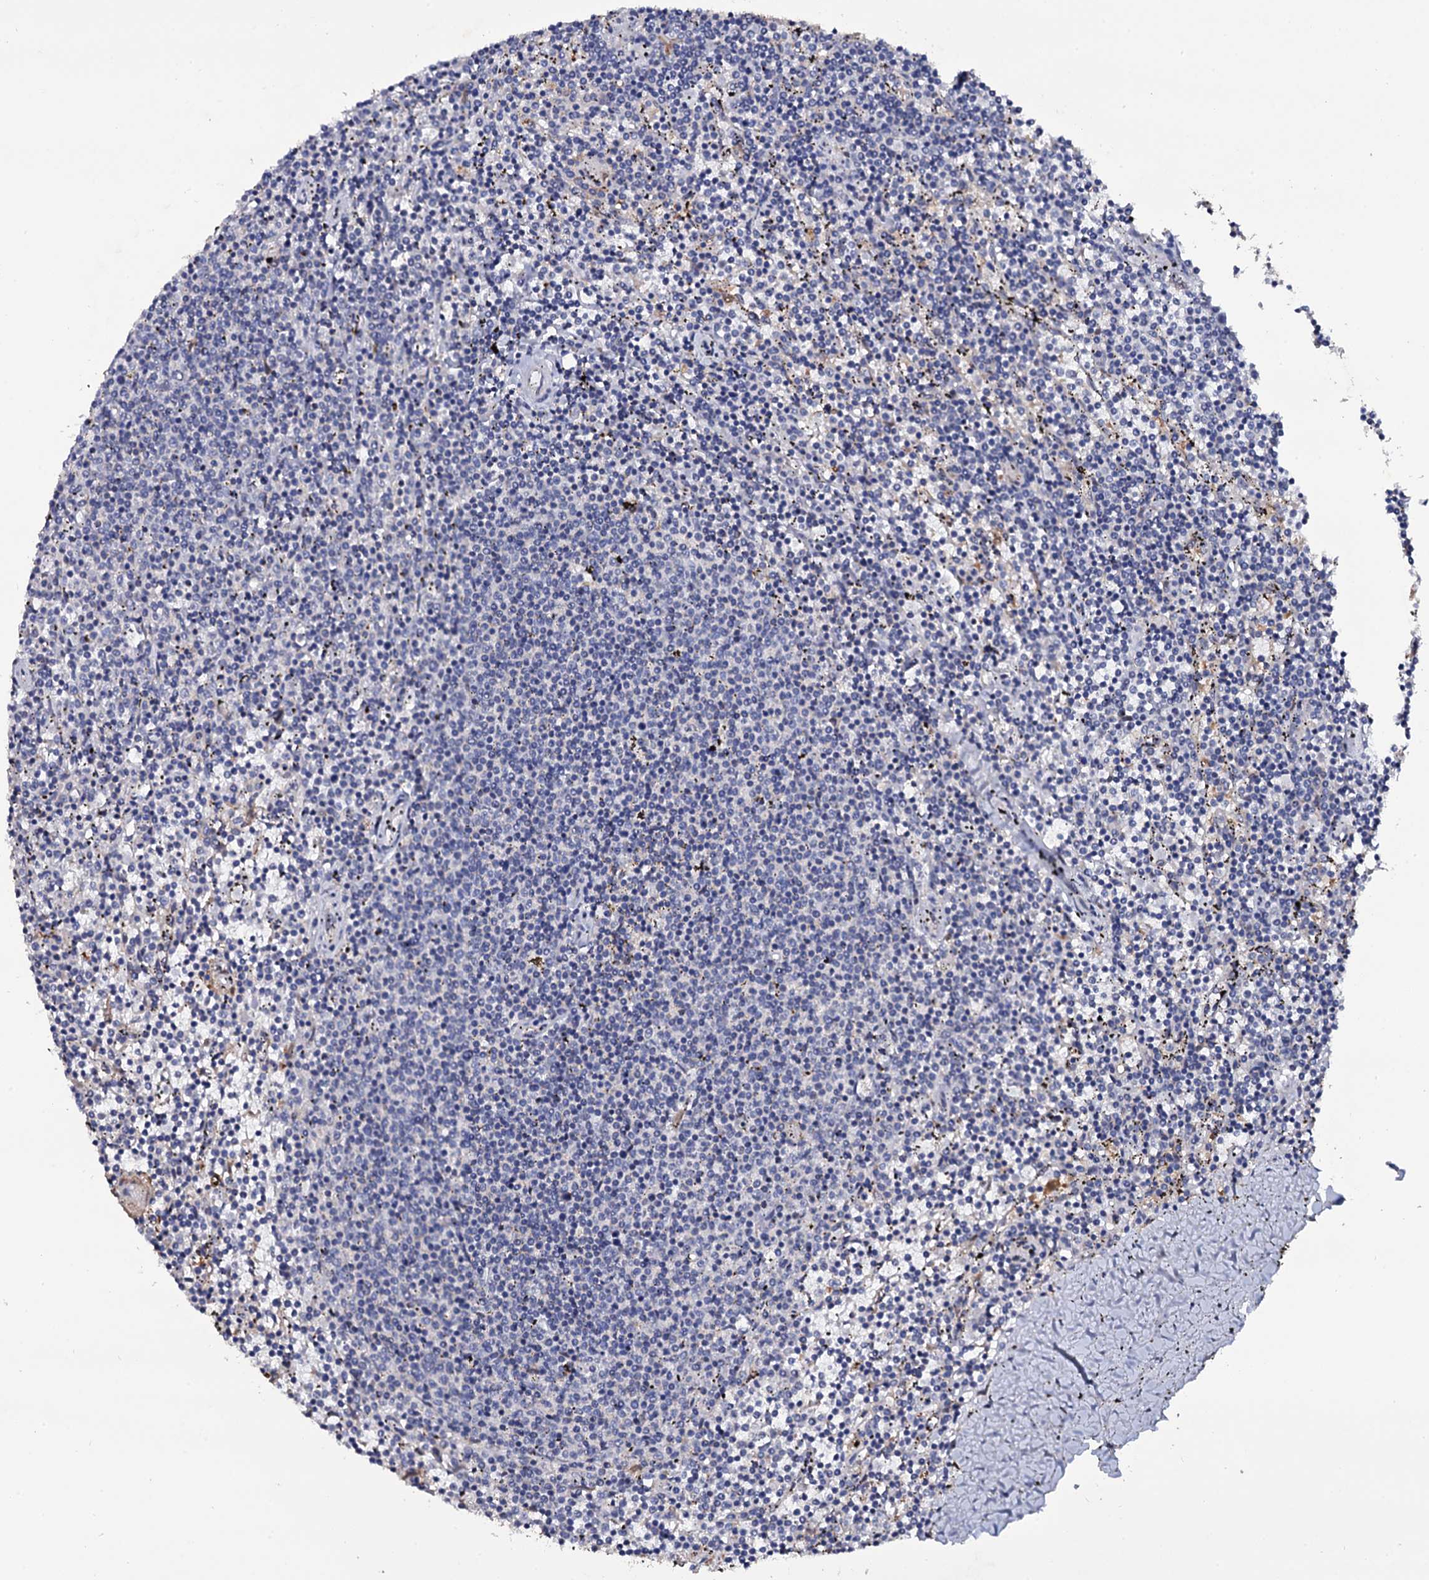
{"staining": {"intensity": "negative", "quantity": "none", "location": "none"}, "tissue": "lymphoma", "cell_type": "Tumor cells", "image_type": "cancer", "snomed": [{"axis": "morphology", "description": "Malignant lymphoma, non-Hodgkin's type, Low grade"}, {"axis": "topography", "description": "Spleen"}], "caption": "Image shows no significant protein expression in tumor cells of low-grade malignant lymphoma, non-Hodgkin's type.", "gene": "CRYL1", "patient": {"sex": "female", "age": 50}}